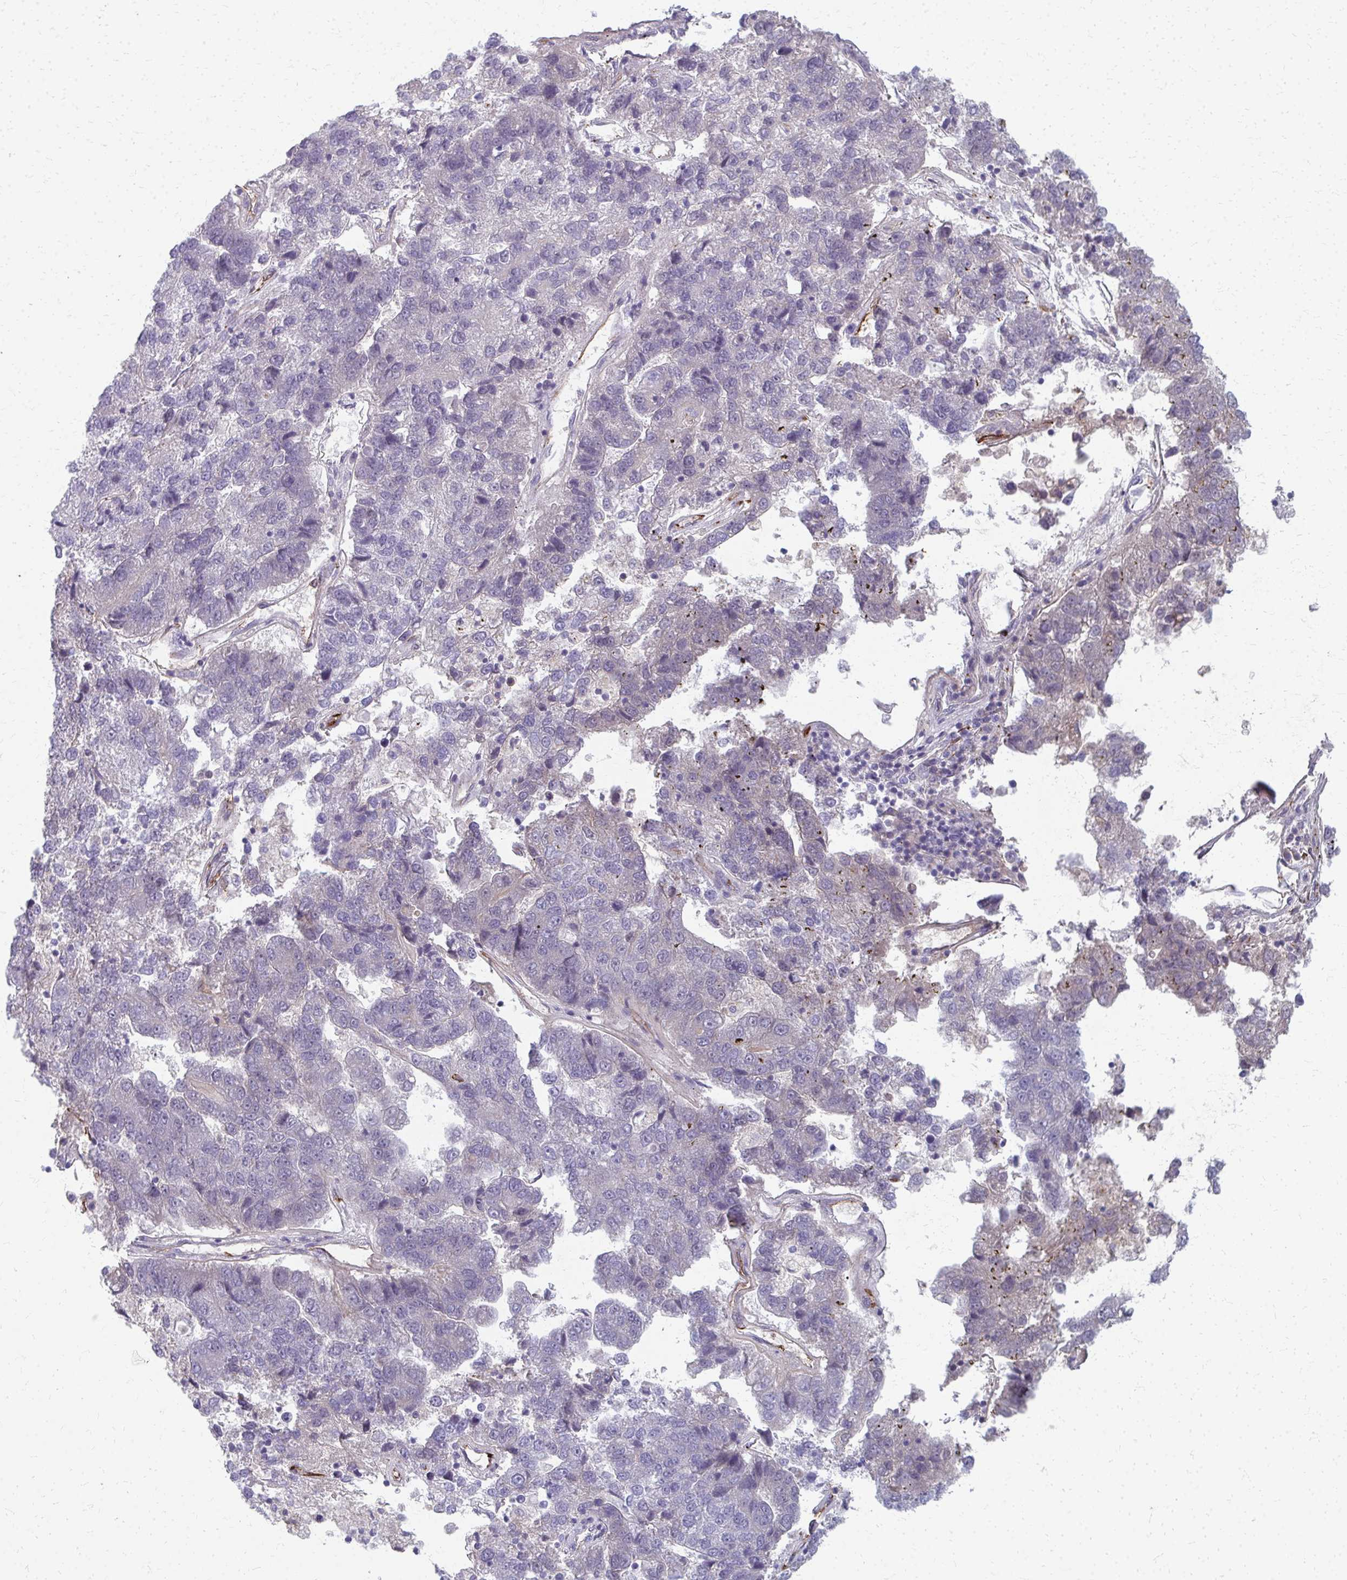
{"staining": {"intensity": "negative", "quantity": "none", "location": "none"}, "tissue": "pancreatic cancer", "cell_type": "Tumor cells", "image_type": "cancer", "snomed": [{"axis": "morphology", "description": "Adenocarcinoma, NOS"}, {"axis": "topography", "description": "Pancreas"}], "caption": "Histopathology image shows no significant protein staining in tumor cells of pancreatic cancer.", "gene": "ADIPOQ", "patient": {"sex": "female", "age": 61}}